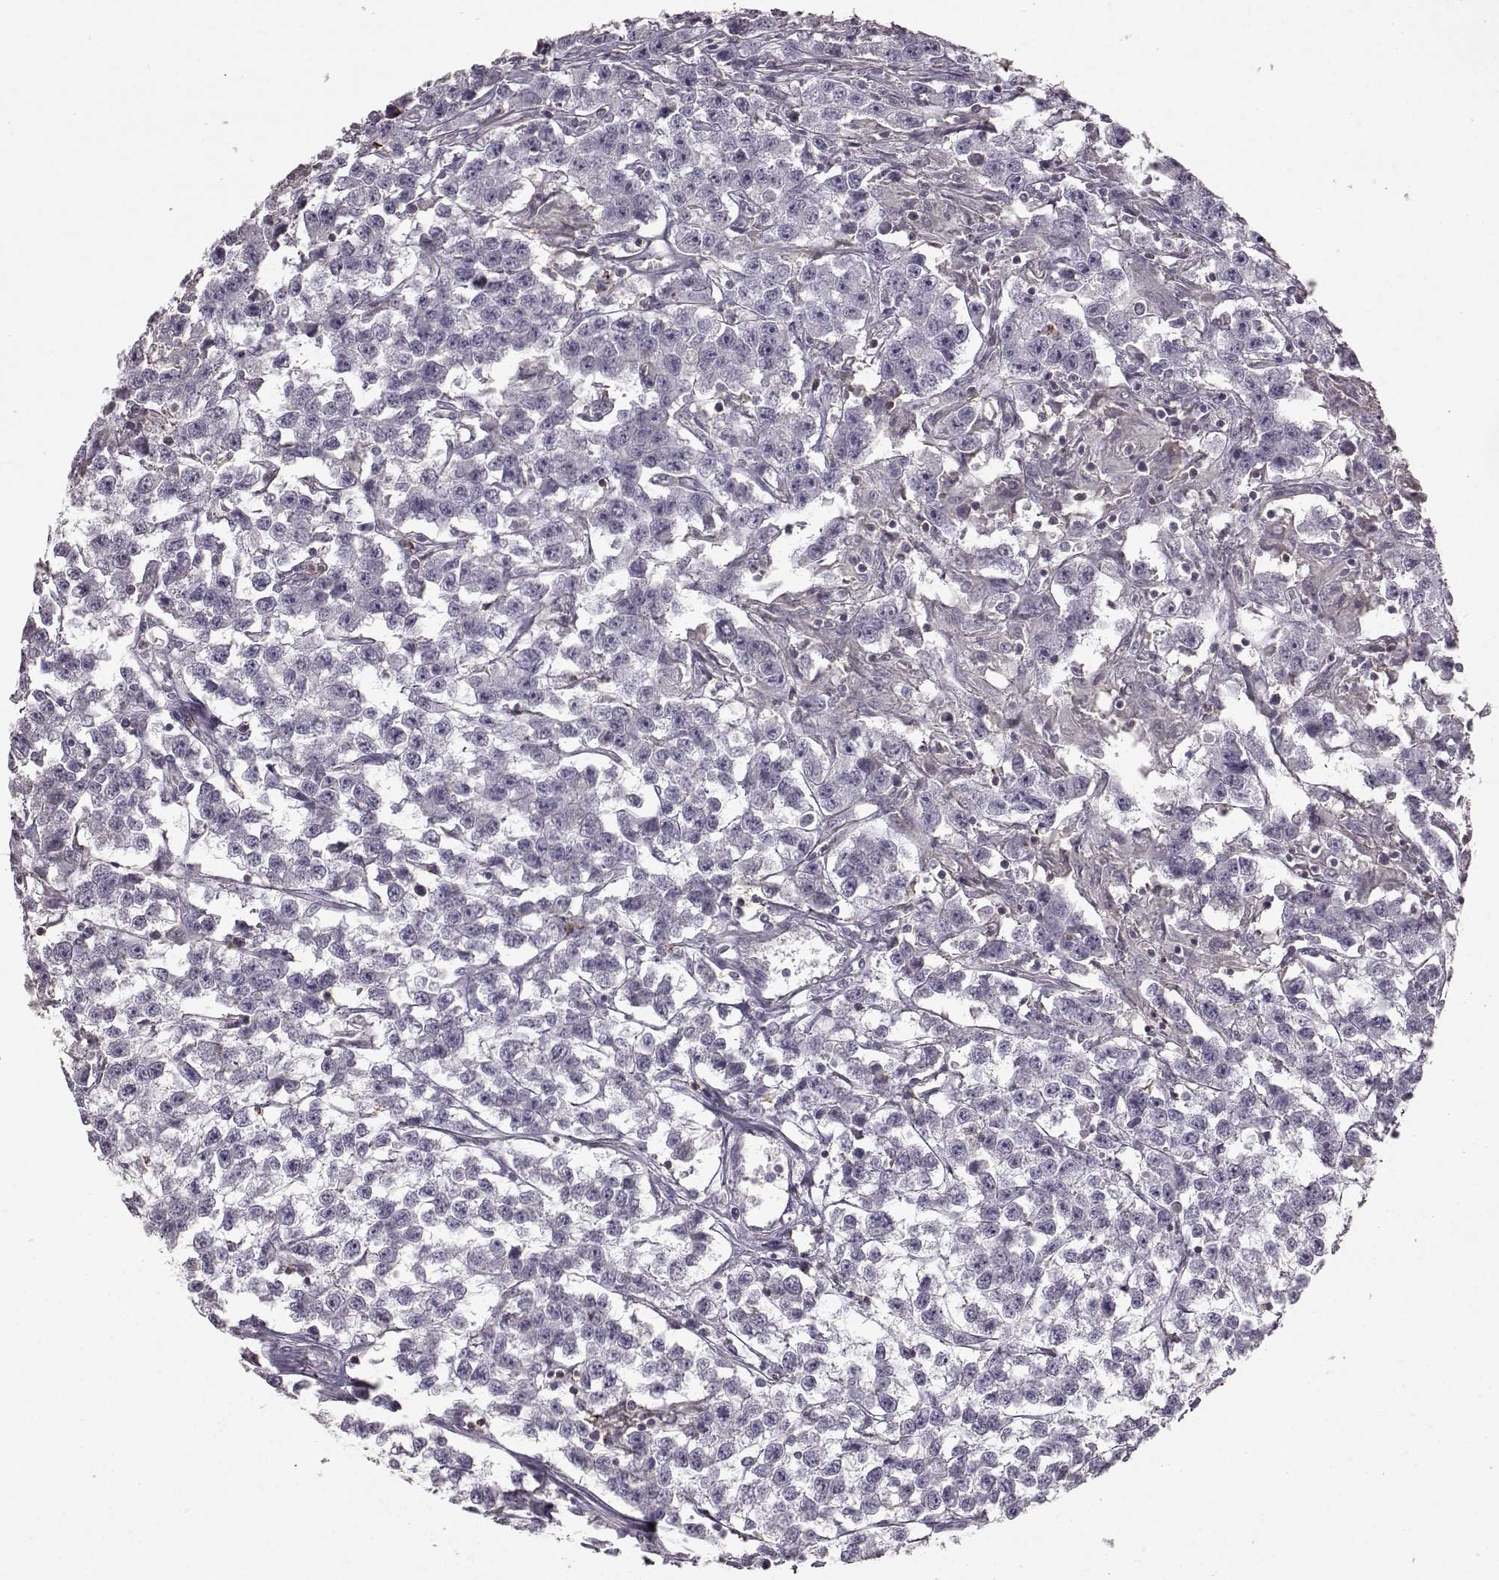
{"staining": {"intensity": "negative", "quantity": "none", "location": "none"}, "tissue": "testis cancer", "cell_type": "Tumor cells", "image_type": "cancer", "snomed": [{"axis": "morphology", "description": "Seminoma, NOS"}, {"axis": "topography", "description": "Testis"}], "caption": "IHC image of neoplastic tissue: testis cancer stained with DAB demonstrates no significant protein expression in tumor cells.", "gene": "PDCD1", "patient": {"sex": "male", "age": 59}}